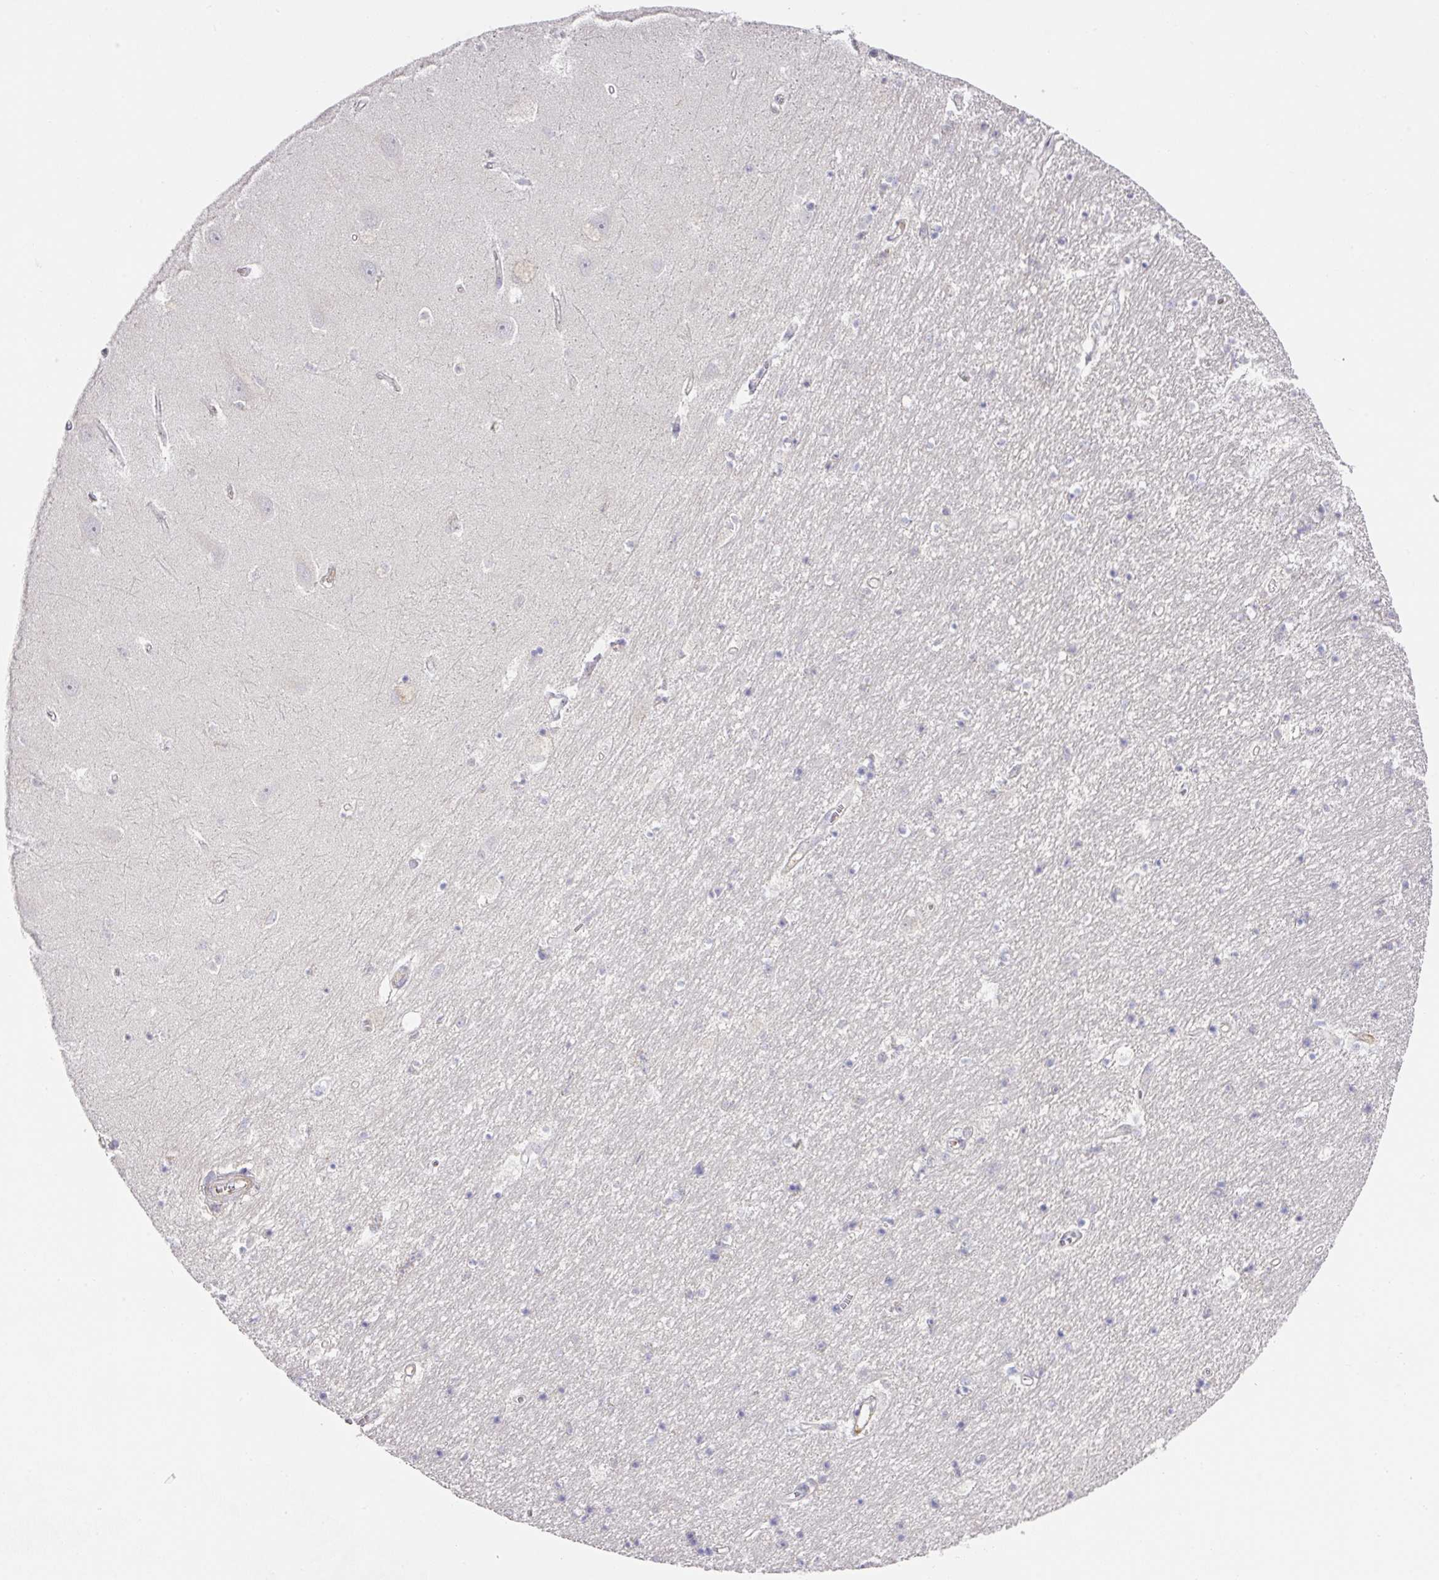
{"staining": {"intensity": "negative", "quantity": "none", "location": "none"}, "tissue": "hippocampus", "cell_type": "Glial cells", "image_type": "normal", "snomed": [{"axis": "morphology", "description": "Normal tissue, NOS"}, {"axis": "topography", "description": "Hippocampus"}], "caption": "The immunohistochemistry (IHC) image has no significant positivity in glial cells of hippocampus. Brightfield microscopy of immunohistochemistry stained with DAB (brown) and hematoxylin (blue), captured at high magnification.", "gene": "TARM1", "patient": {"sex": "female", "age": 64}}